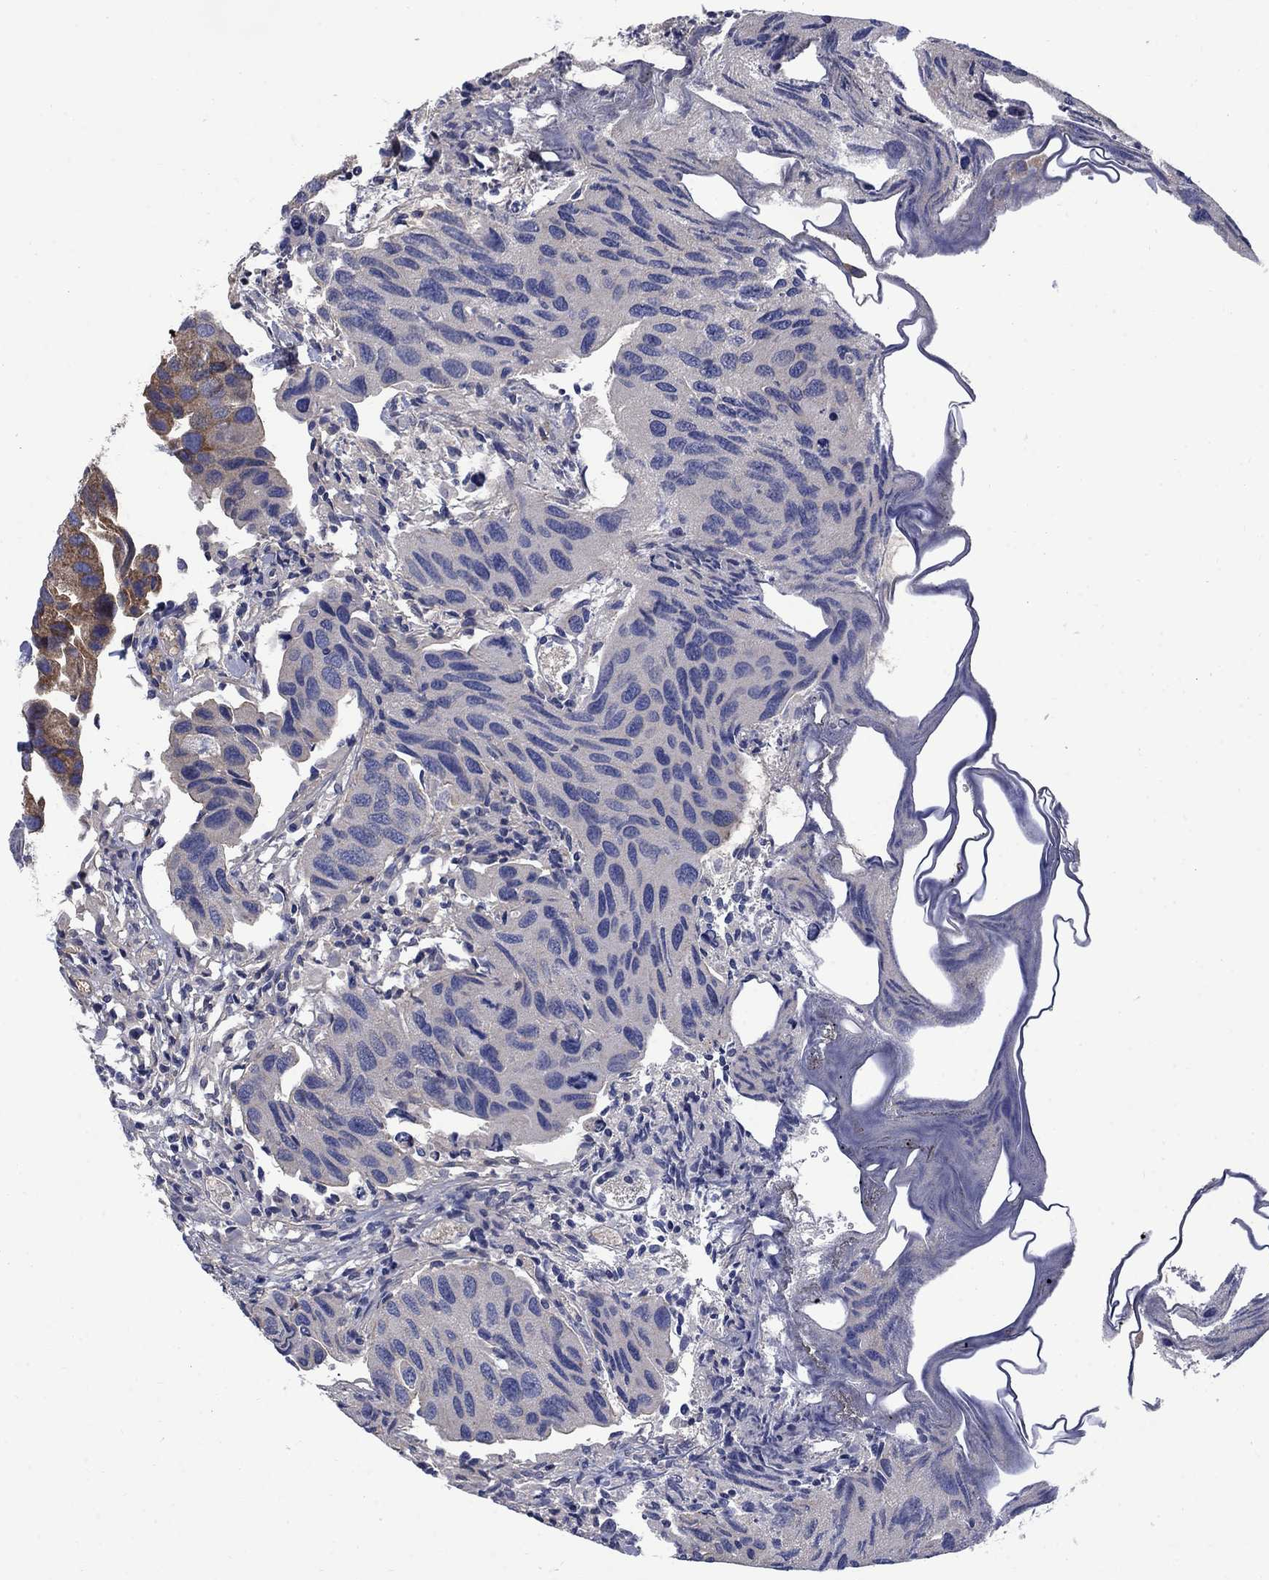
{"staining": {"intensity": "strong", "quantity": "<25%", "location": "cytoplasmic/membranous"}, "tissue": "urothelial cancer", "cell_type": "Tumor cells", "image_type": "cancer", "snomed": [{"axis": "morphology", "description": "Urothelial carcinoma, High grade"}, {"axis": "topography", "description": "Urinary bladder"}], "caption": "Urothelial carcinoma (high-grade) stained with DAB immunohistochemistry displays medium levels of strong cytoplasmic/membranous positivity in approximately <25% of tumor cells.", "gene": "HSPA12A", "patient": {"sex": "male", "age": 79}}